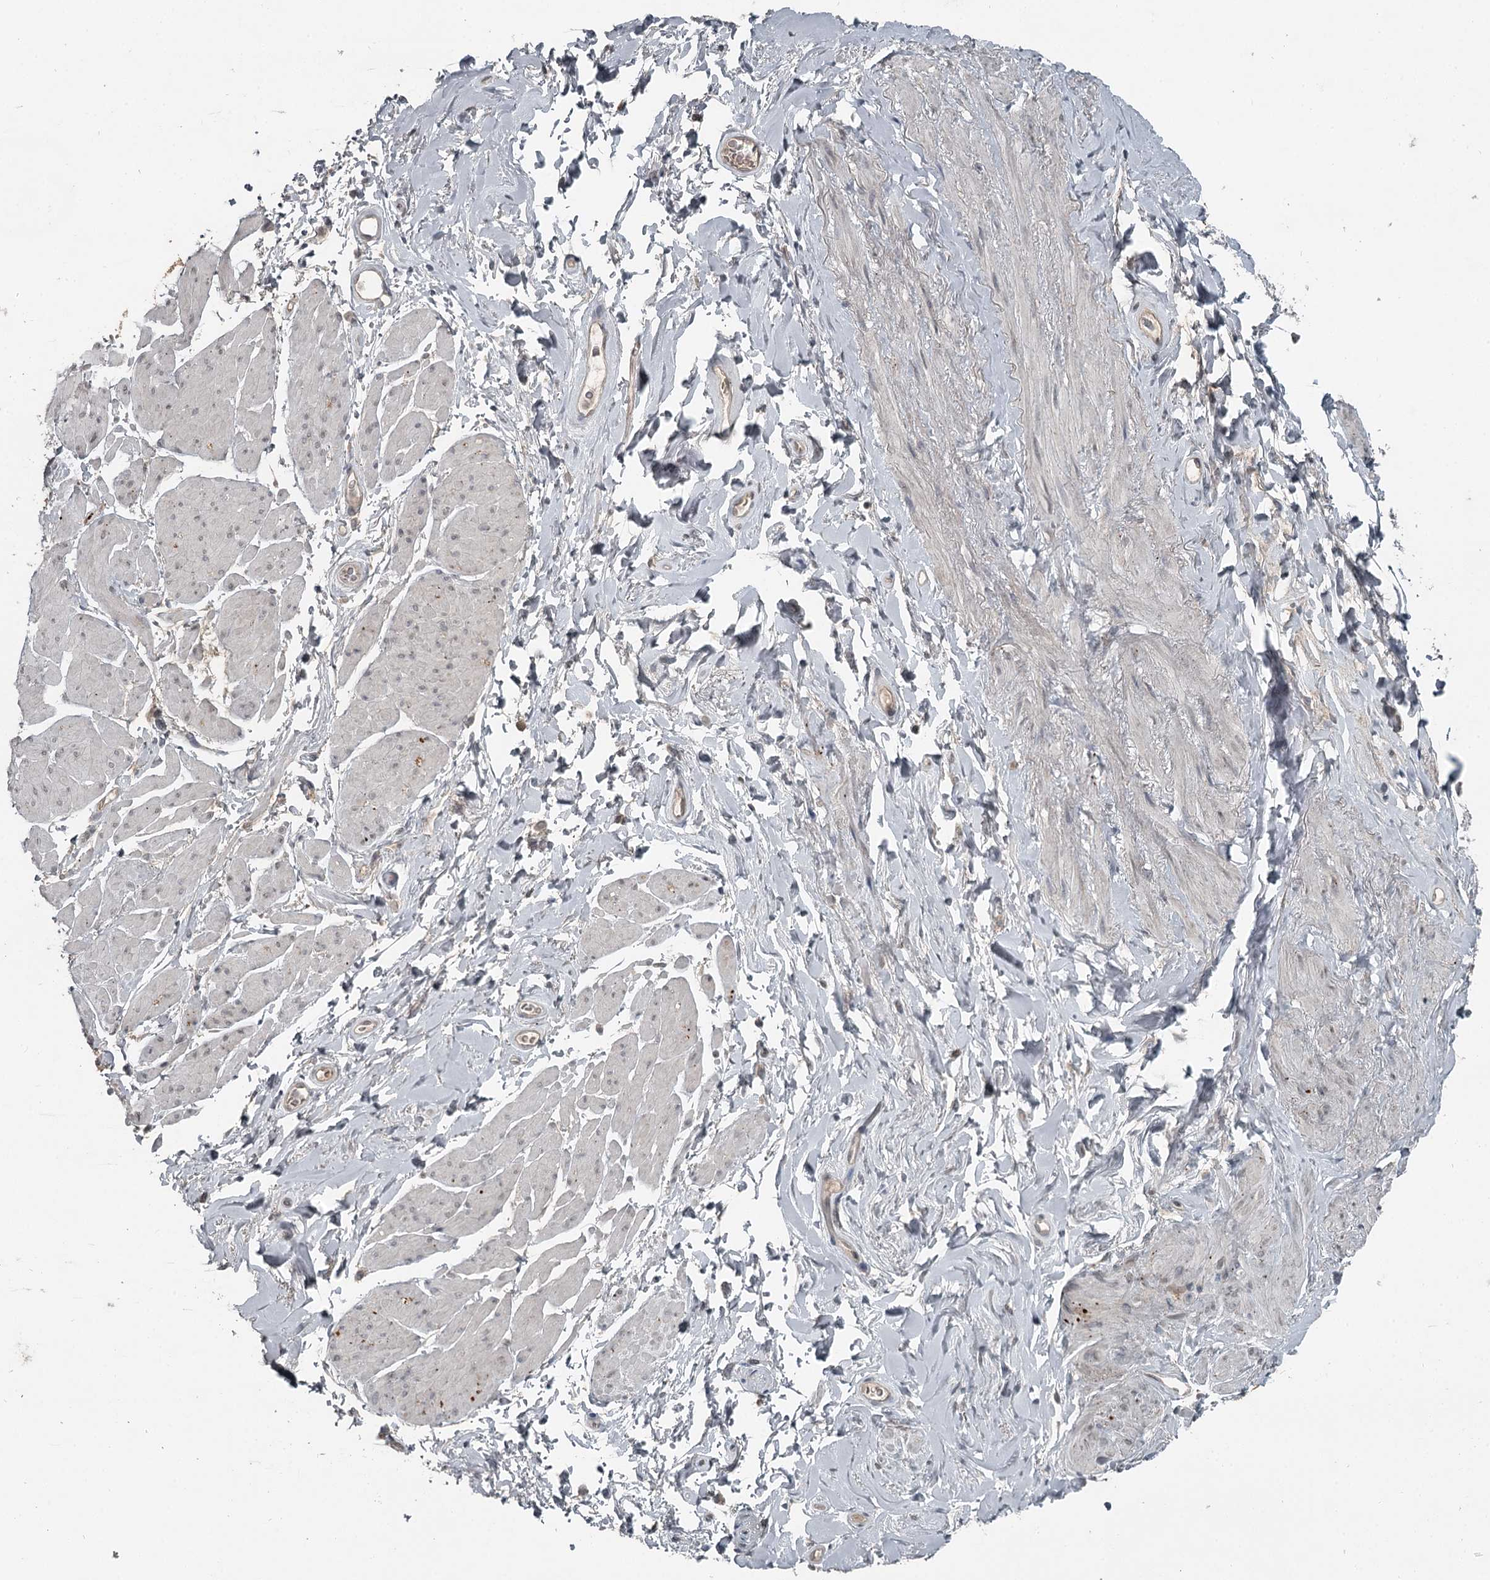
{"staining": {"intensity": "negative", "quantity": "none", "location": "none"}, "tissue": "smooth muscle", "cell_type": "Smooth muscle cells", "image_type": "normal", "snomed": [{"axis": "morphology", "description": "Normal tissue, NOS"}, {"axis": "topography", "description": "Smooth muscle"}, {"axis": "topography", "description": "Peripheral nerve tissue"}], "caption": "Smooth muscle was stained to show a protein in brown. There is no significant positivity in smooth muscle cells. The staining is performed using DAB brown chromogen with nuclei counter-stained in using hematoxylin.", "gene": "SLC39A8", "patient": {"sex": "male", "age": 69}}